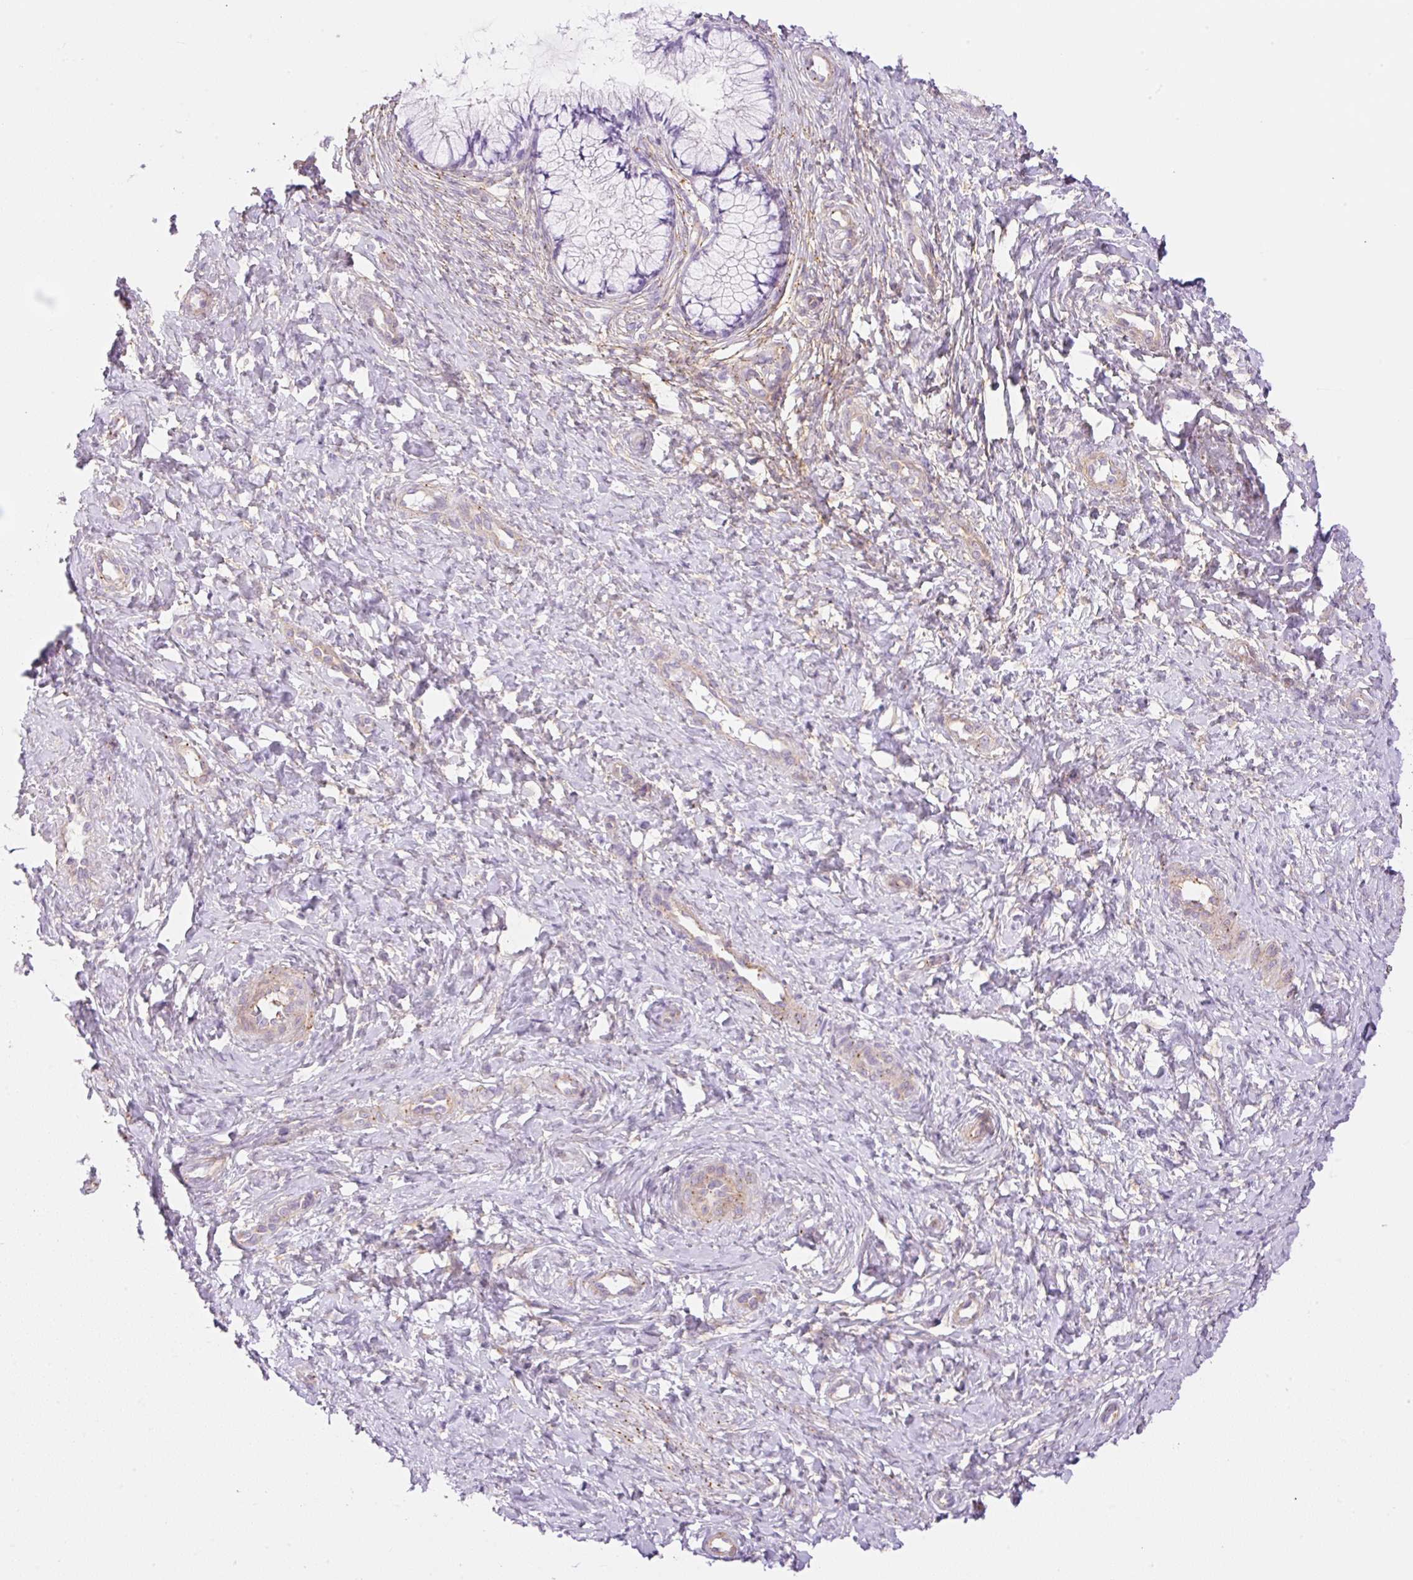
{"staining": {"intensity": "negative", "quantity": "none", "location": "none"}, "tissue": "cervix", "cell_type": "Glandular cells", "image_type": "normal", "snomed": [{"axis": "morphology", "description": "Normal tissue, NOS"}, {"axis": "topography", "description": "Cervix"}], "caption": "Immunohistochemistry (IHC) of normal human cervix demonstrates no staining in glandular cells. (DAB immunohistochemistry (IHC) visualized using brightfield microscopy, high magnification).", "gene": "EHD1", "patient": {"sex": "female", "age": 37}}